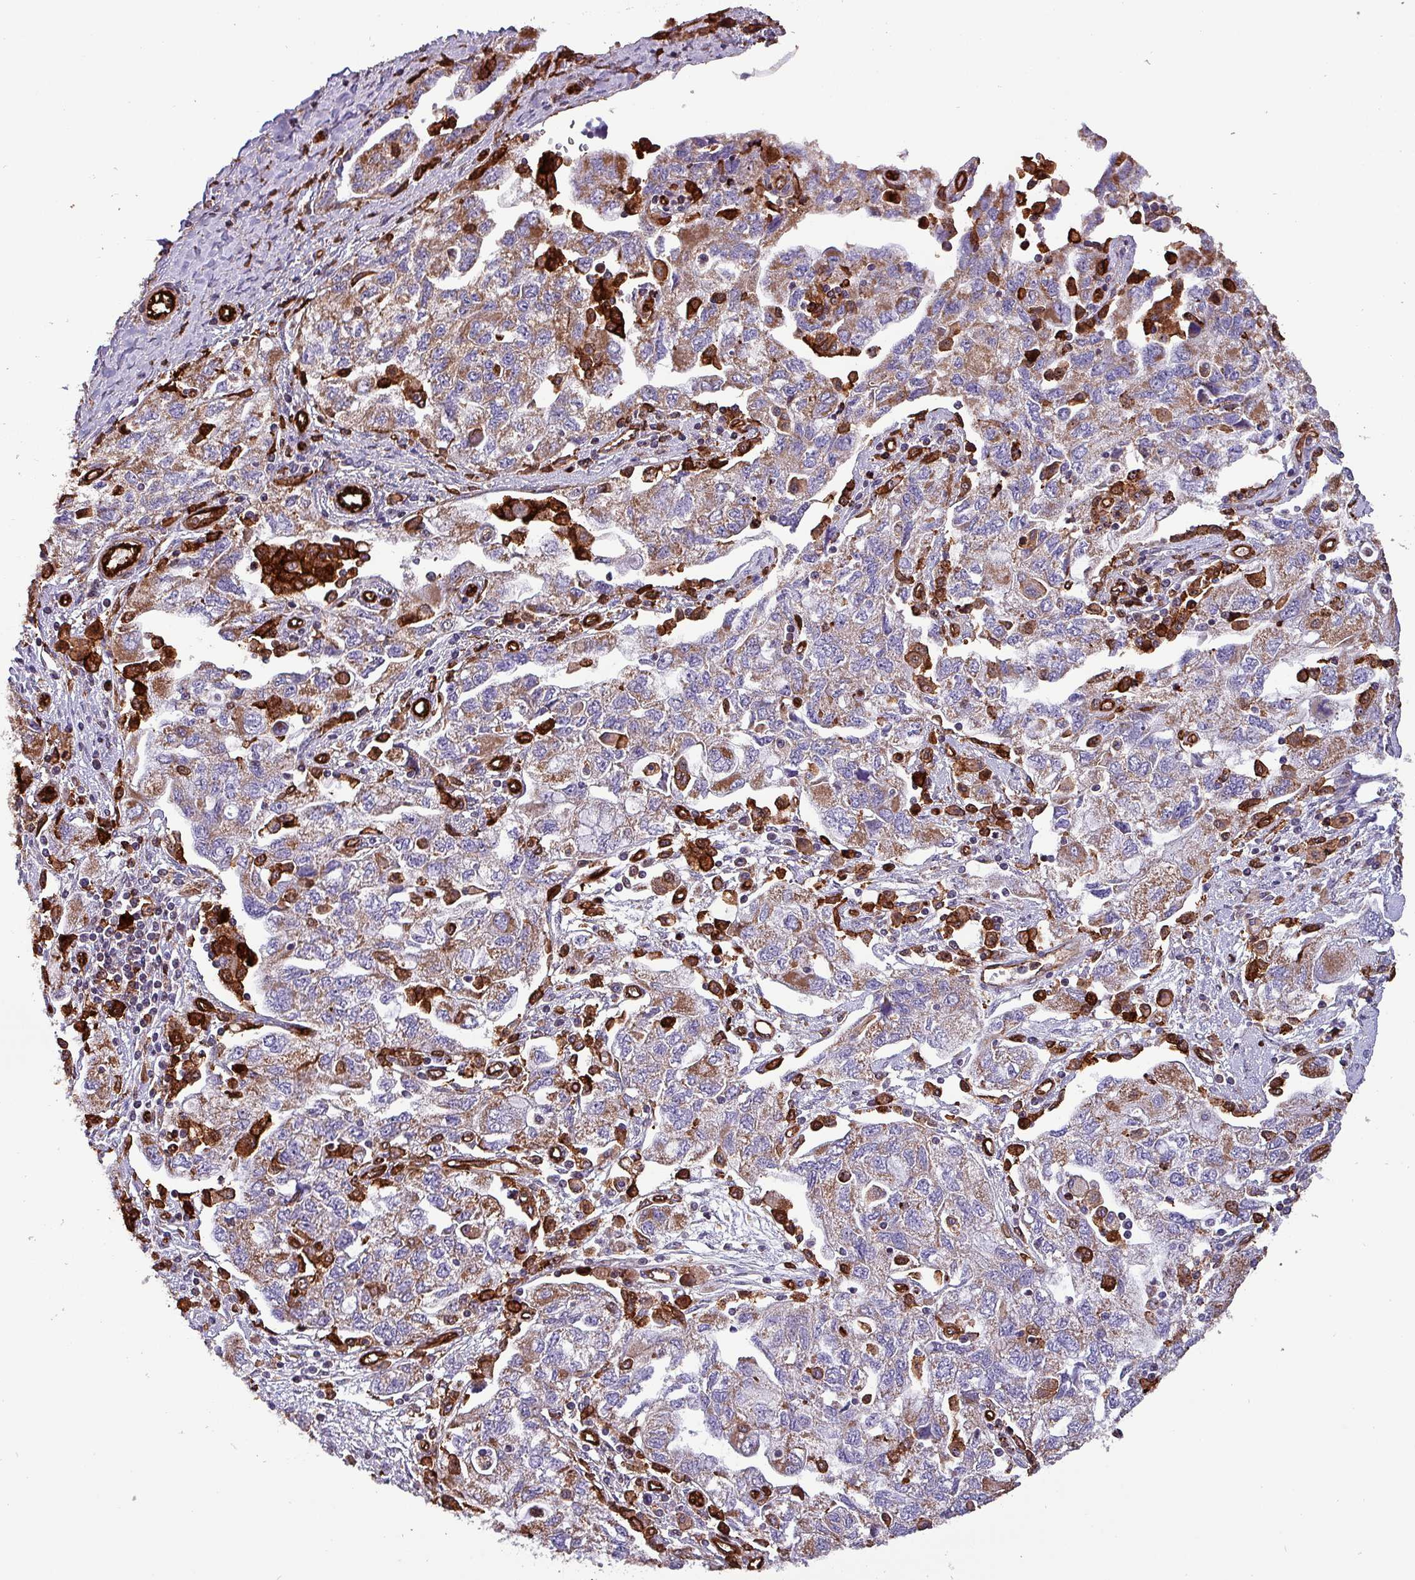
{"staining": {"intensity": "moderate", "quantity": "25%-75%", "location": "cytoplasmic/membranous"}, "tissue": "ovarian cancer", "cell_type": "Tumor cells", "image_type": "cancer", "snomed": [{"axis": "morphology", "description": "Carcinoma, NOS"}, {"axis": "morphology", "description": "Cystadenocarcinoma, serous, NOS"}, {"axis": "topography", "description": "Ovary"}], "caption": "Immunohistochemistry (IHC) micrograph of carcinoma (ovarian) stained for a protein (brown), which demonstrates medium levels of moderate cytoplasmic/membranous expression in about 25%-75% of tumor cells.", "gene": "SCIN", "patient": {"sex": "female", "age": 69}}